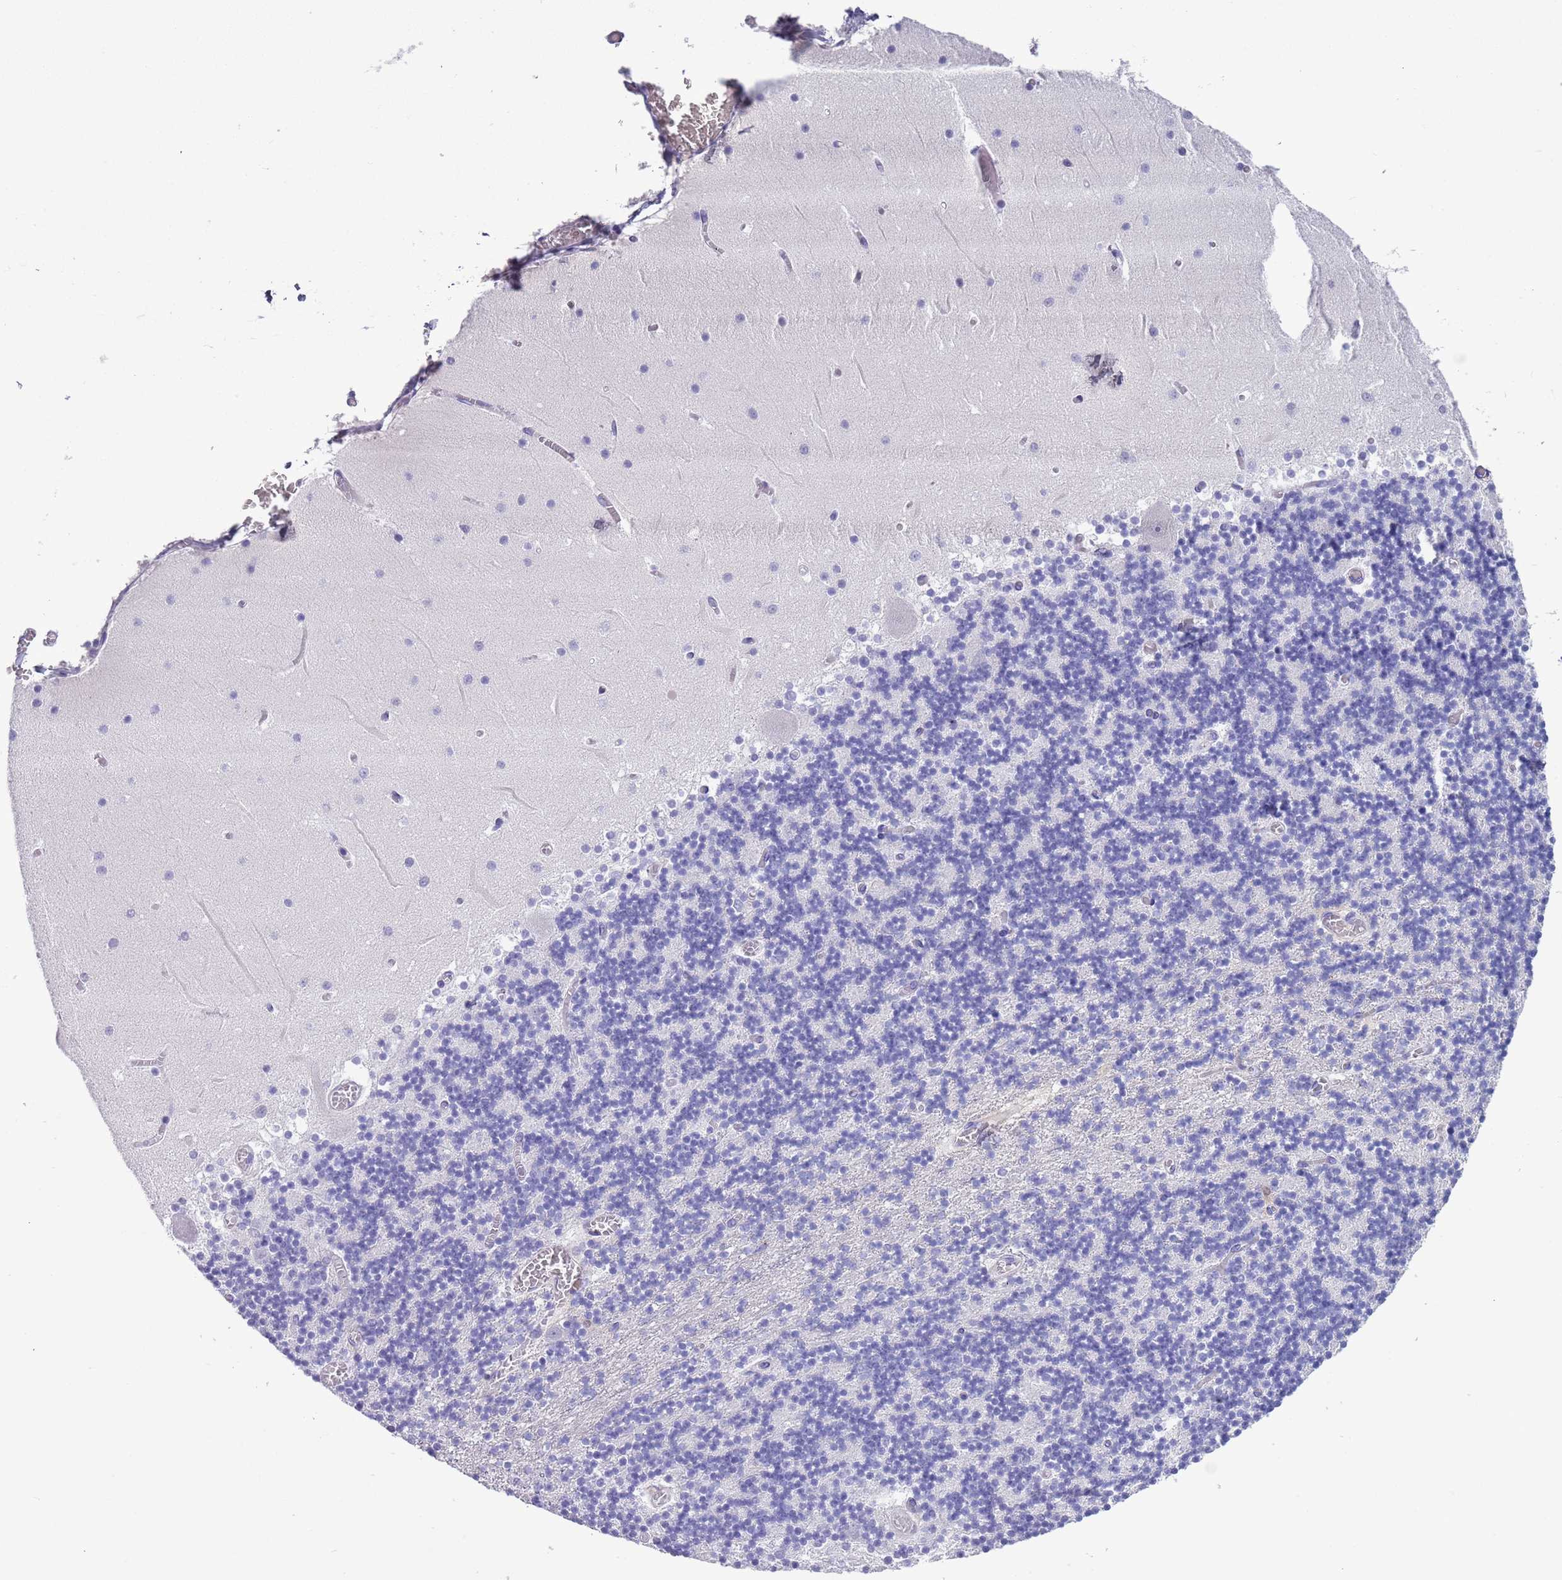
{"staining": {"intensity": "negative", "quantity": "none", "location": "none"}, "tissue": "cerebellum", "cell_type": "Cells in granular layer", "image_type": "normal", "snomed": [{"axis": "morphology", "description": "Normal tissue, NOS"}, {"axis": "topography", "description": "Cerebellum"}], "caption": "Normal cerebellum was stained to show a protein in brown. There is no significant positivity in cells in granular layer. Brightfield microscopy of immunohistochemistry (IHC) stained with DAB (3,3'-diaminobenzidine) (brown) and hematoxylin (blue), captured at high magnification.", "gene": "PFKFB2", "patient": {"sex": "female", "age": 28}}